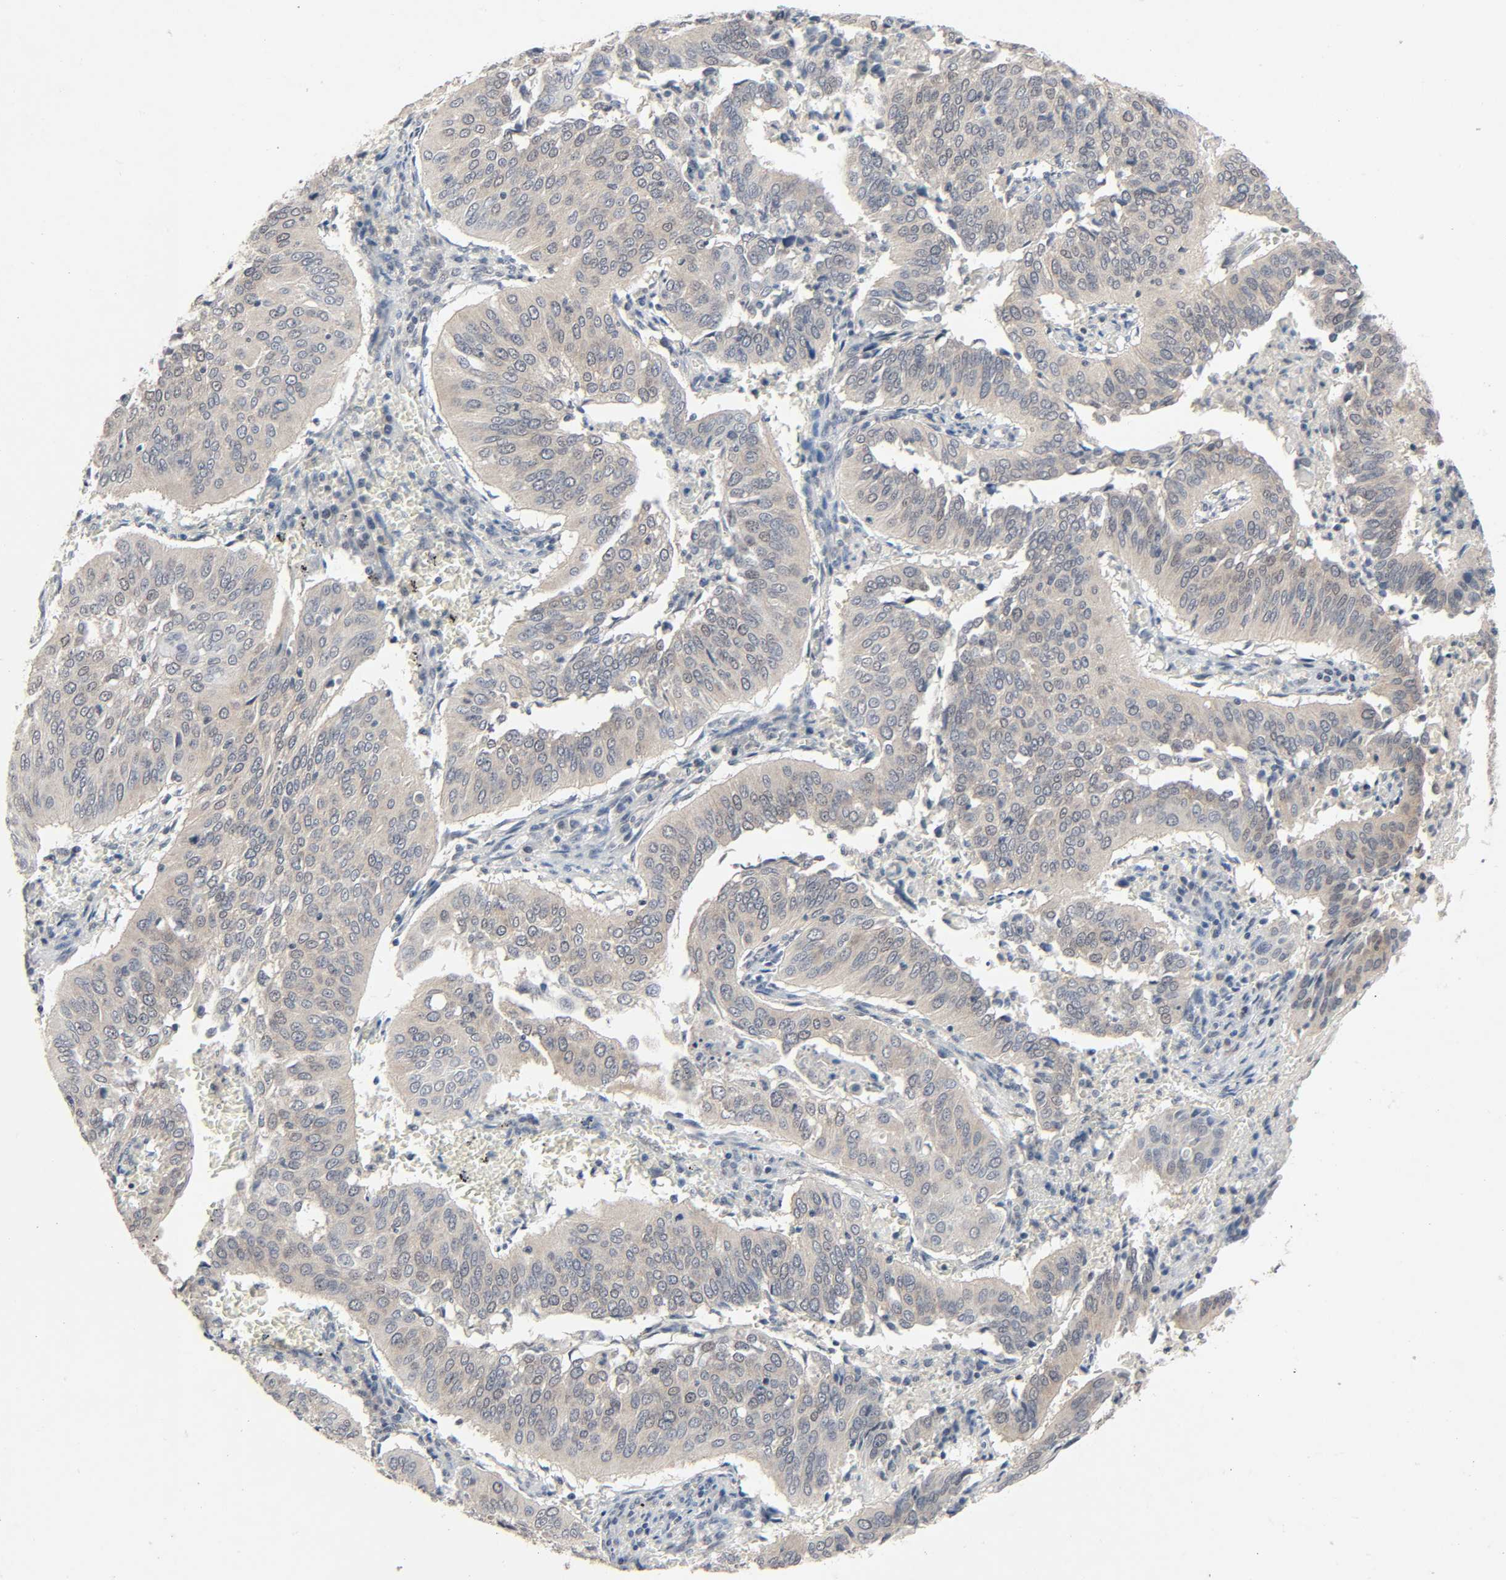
{"staining": {"intensity": "weak", "quantity": "25%-75%", "location": "cytoplasmic/membranous,nuclear"}, "tissue": "cervical cancer", "cell_type": "Tumor cells", "image_type": "cancer", "snomed": [{"axis": "morphology", "description": "Squamous cell carcinoma, NOS"}, {"axis": "topography", "description": "Cervix"}], "caption": "Immunohistochemical staining of human cervical cancer reveals weak cytoplasmic/membranous and nuclear protein expression in approximately 25%-75% of tumor cells. (brown staining indicates protein expression, while blue staining denotes nuclei).", "gene": "MAPKAPK5", "patient": {"sex": "female", "age": 39}}